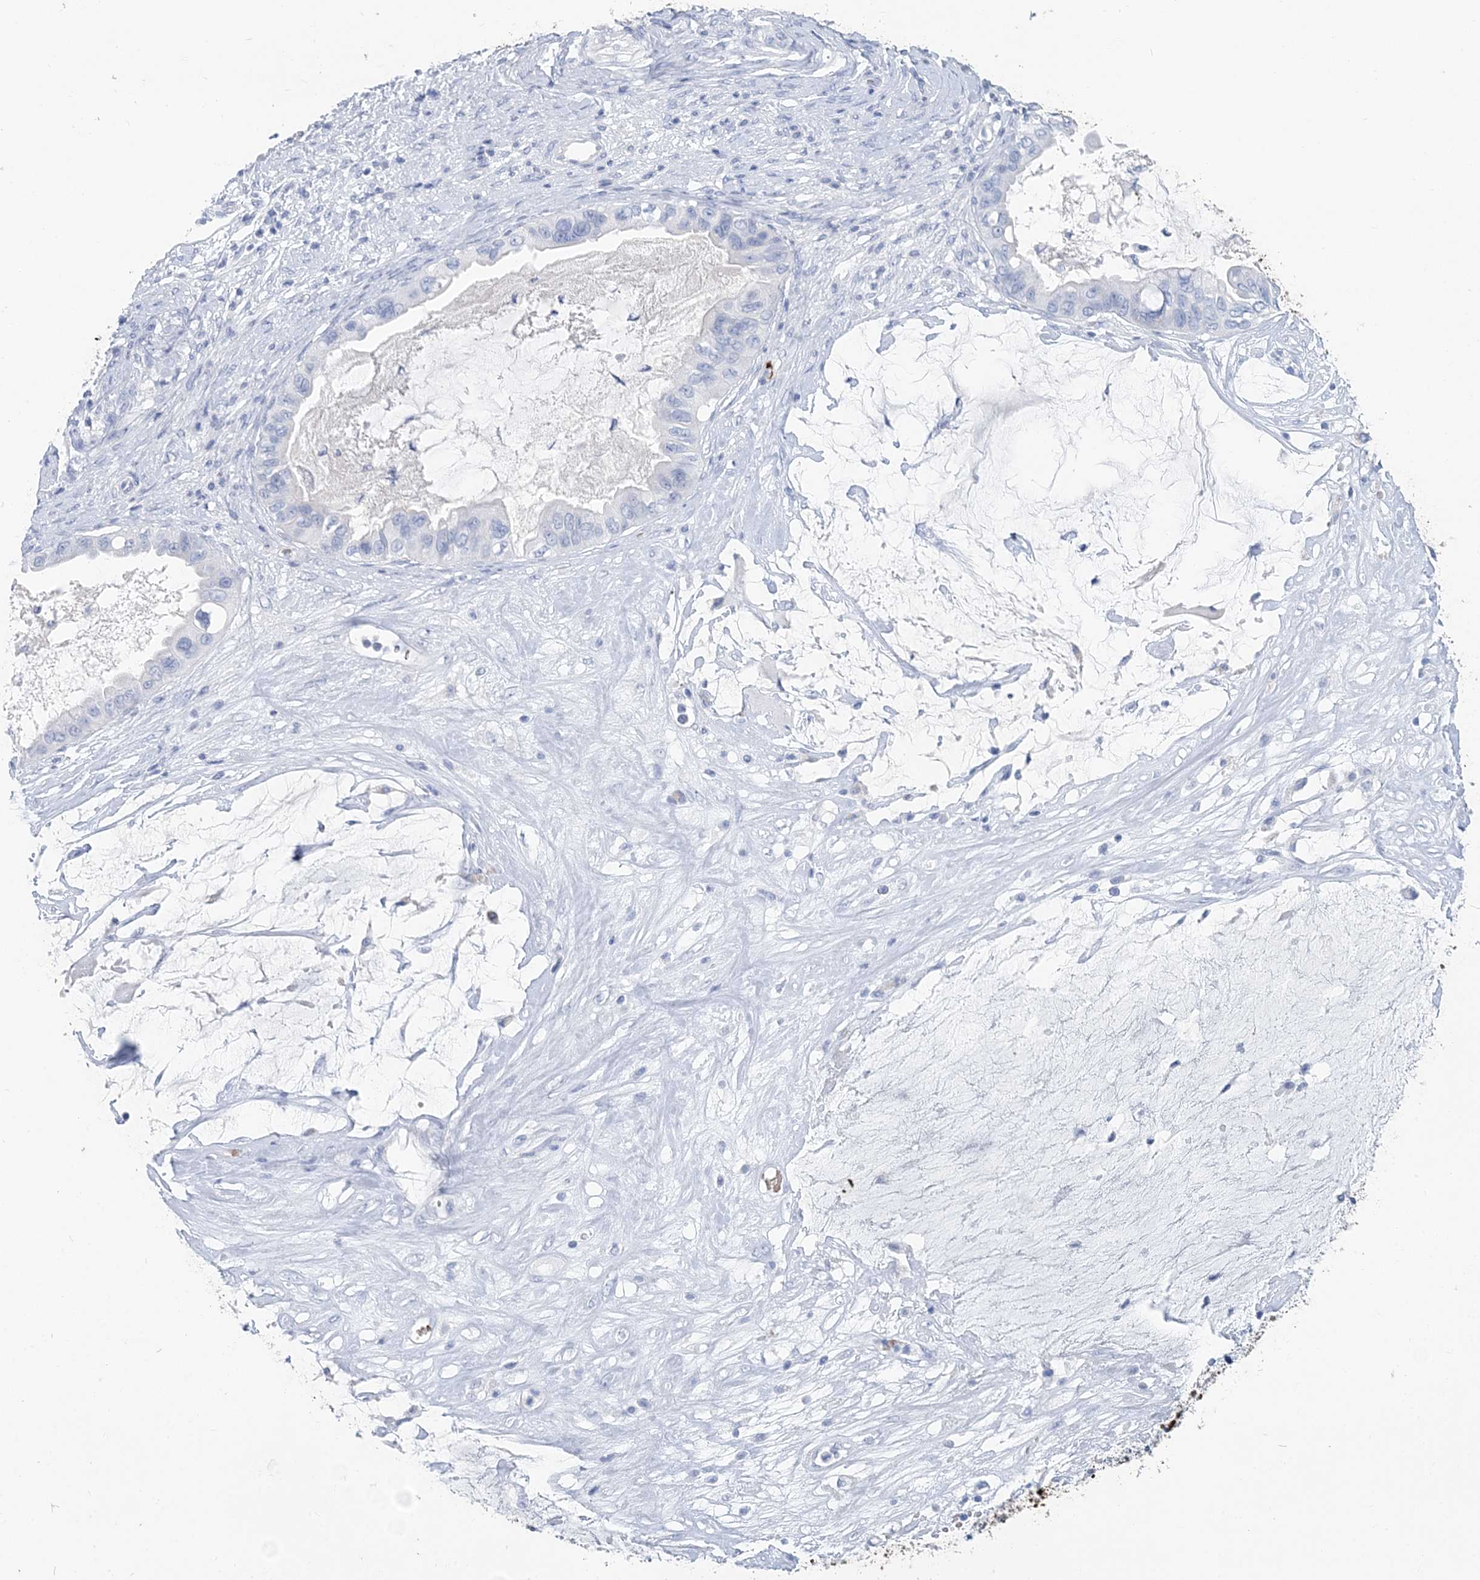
{"staining": {"intensity": "negative", "quantity": "none", "location": "none"}, "tissue": "ovarian cancer", "cell_type": "Tumor cells", "image_type": "cancer", "snomed": [{"axis": "morphology", "description": "Cystadenocarcinoma, mucinous, NOS"}, {"axis": "topography", "description": "Ovary"}], "caption": "A high-resolution micrograph shows immunohistochemistry staining of ovarian cancer, which shows no significant expression in tumor cells.", "gene": "HBA2", "patient": {"sex": "female", "age": 80}}